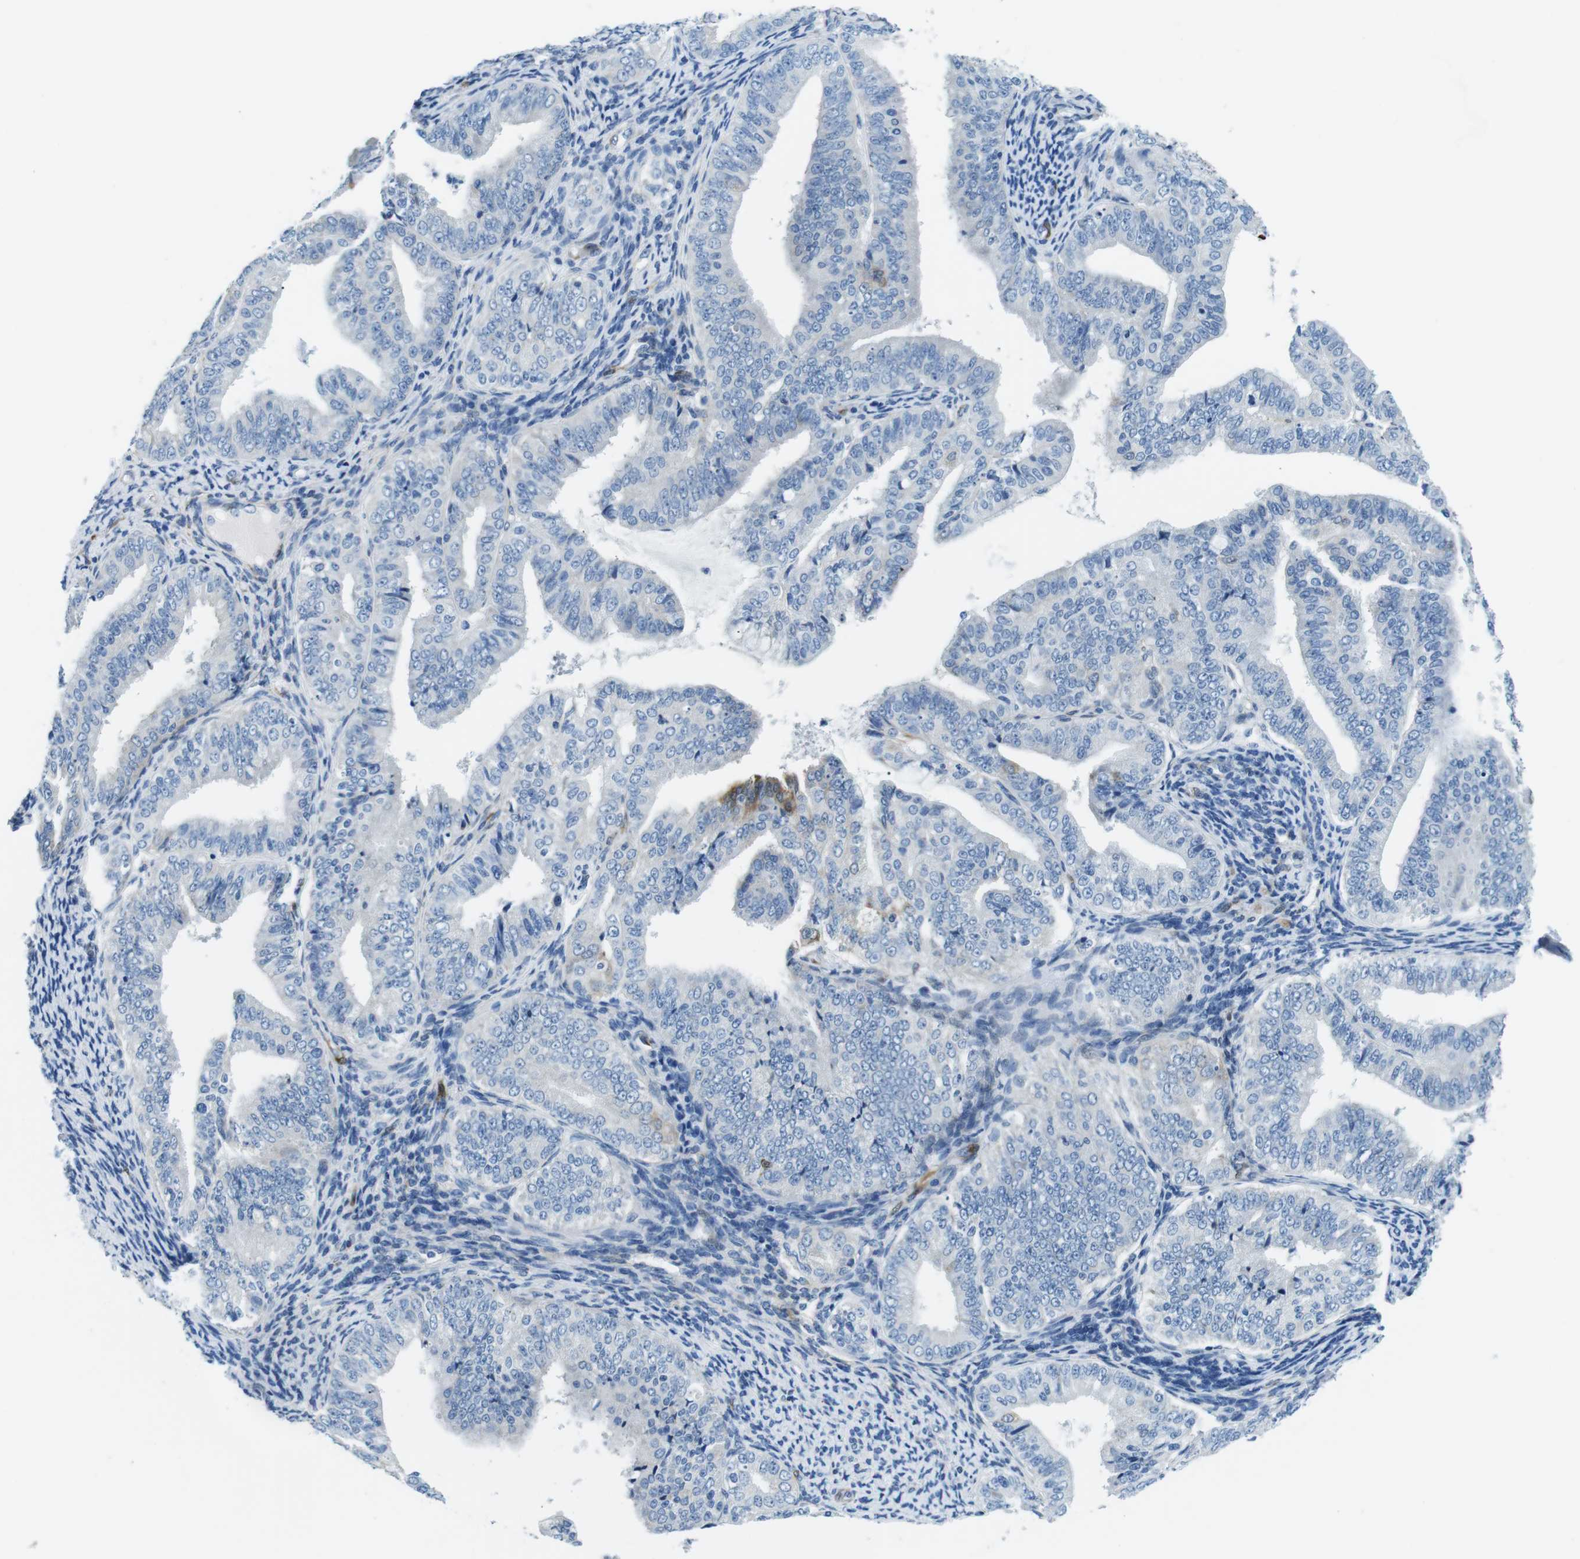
{"staining": {"intensity": "moderate", "quantity": "<25%", "location": "cytoplasmic/membranous"}, "tissue": "endometrial cancer", "cell_type": "Tumor cells", "image_type": "cancer", "snomed": [{"axis": "morphology", "description": "Adenocarcinoma, NOS"}, {"axis": "topography", "description": "Endometrium"}], "caption": "Tumor cells reveal low levels of moderate cytoplasmic/membranous expression in approximately <25% of cells in endometrial cancer (adenocarcinoma).", "gene": "PHLDA1", "patient": {"sex": "female", "age": 63}}